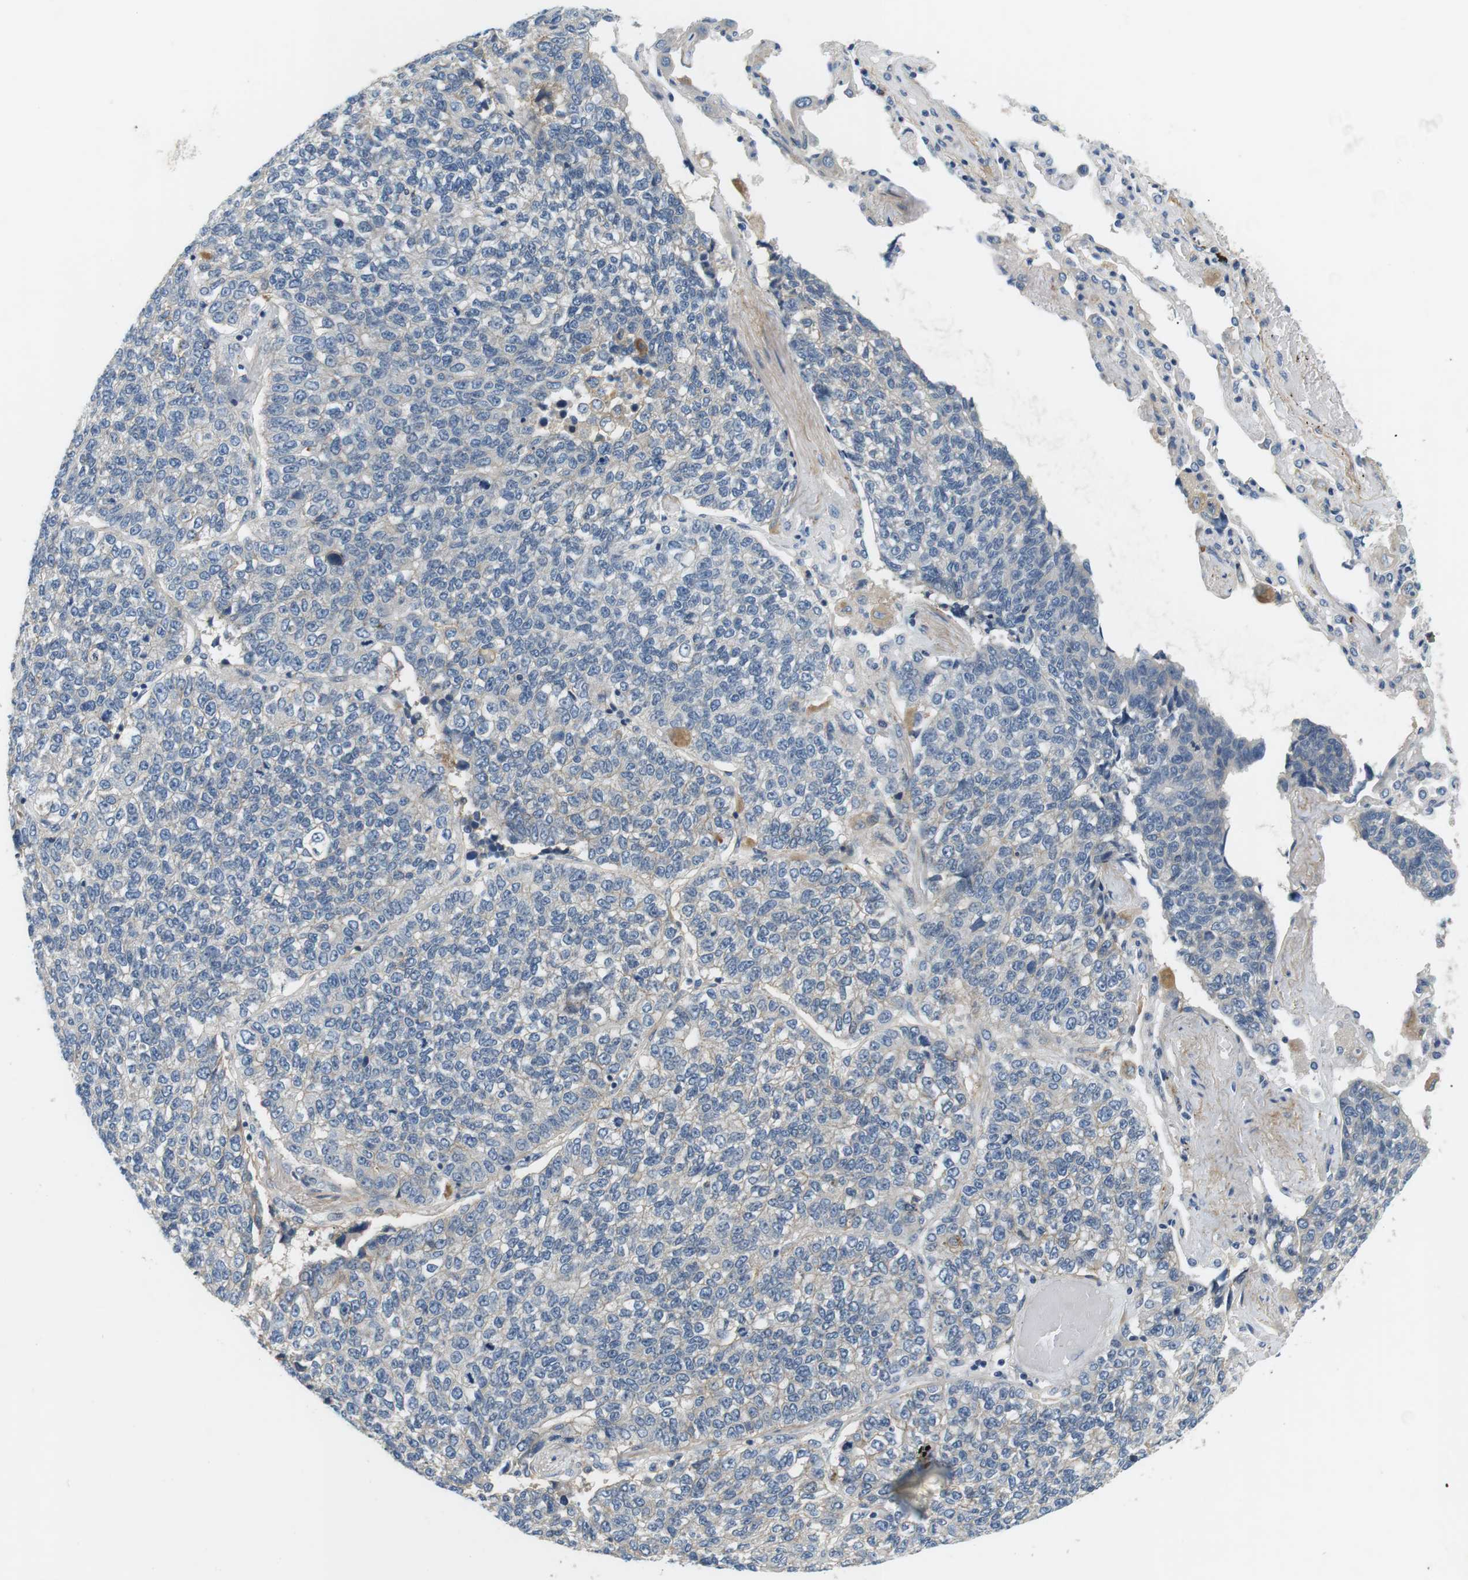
{"staining": {"intensity": "negative", "quantity": "none", "location": "none"}, "tissue": "lung cancer", "cell_type": "Tumor cells", "image_type": "cancer", "snomed": [{"axis": "morphology", "description": "Adenocarcinoma, NOS"}, {"axis": "topography", "description": "Lung"}], "caption": "Tumor cells show no significant staining in adenocarcinoma (lung).", "gene": "SLC30A1", "patient": {"sex": "male", "age": 49}}